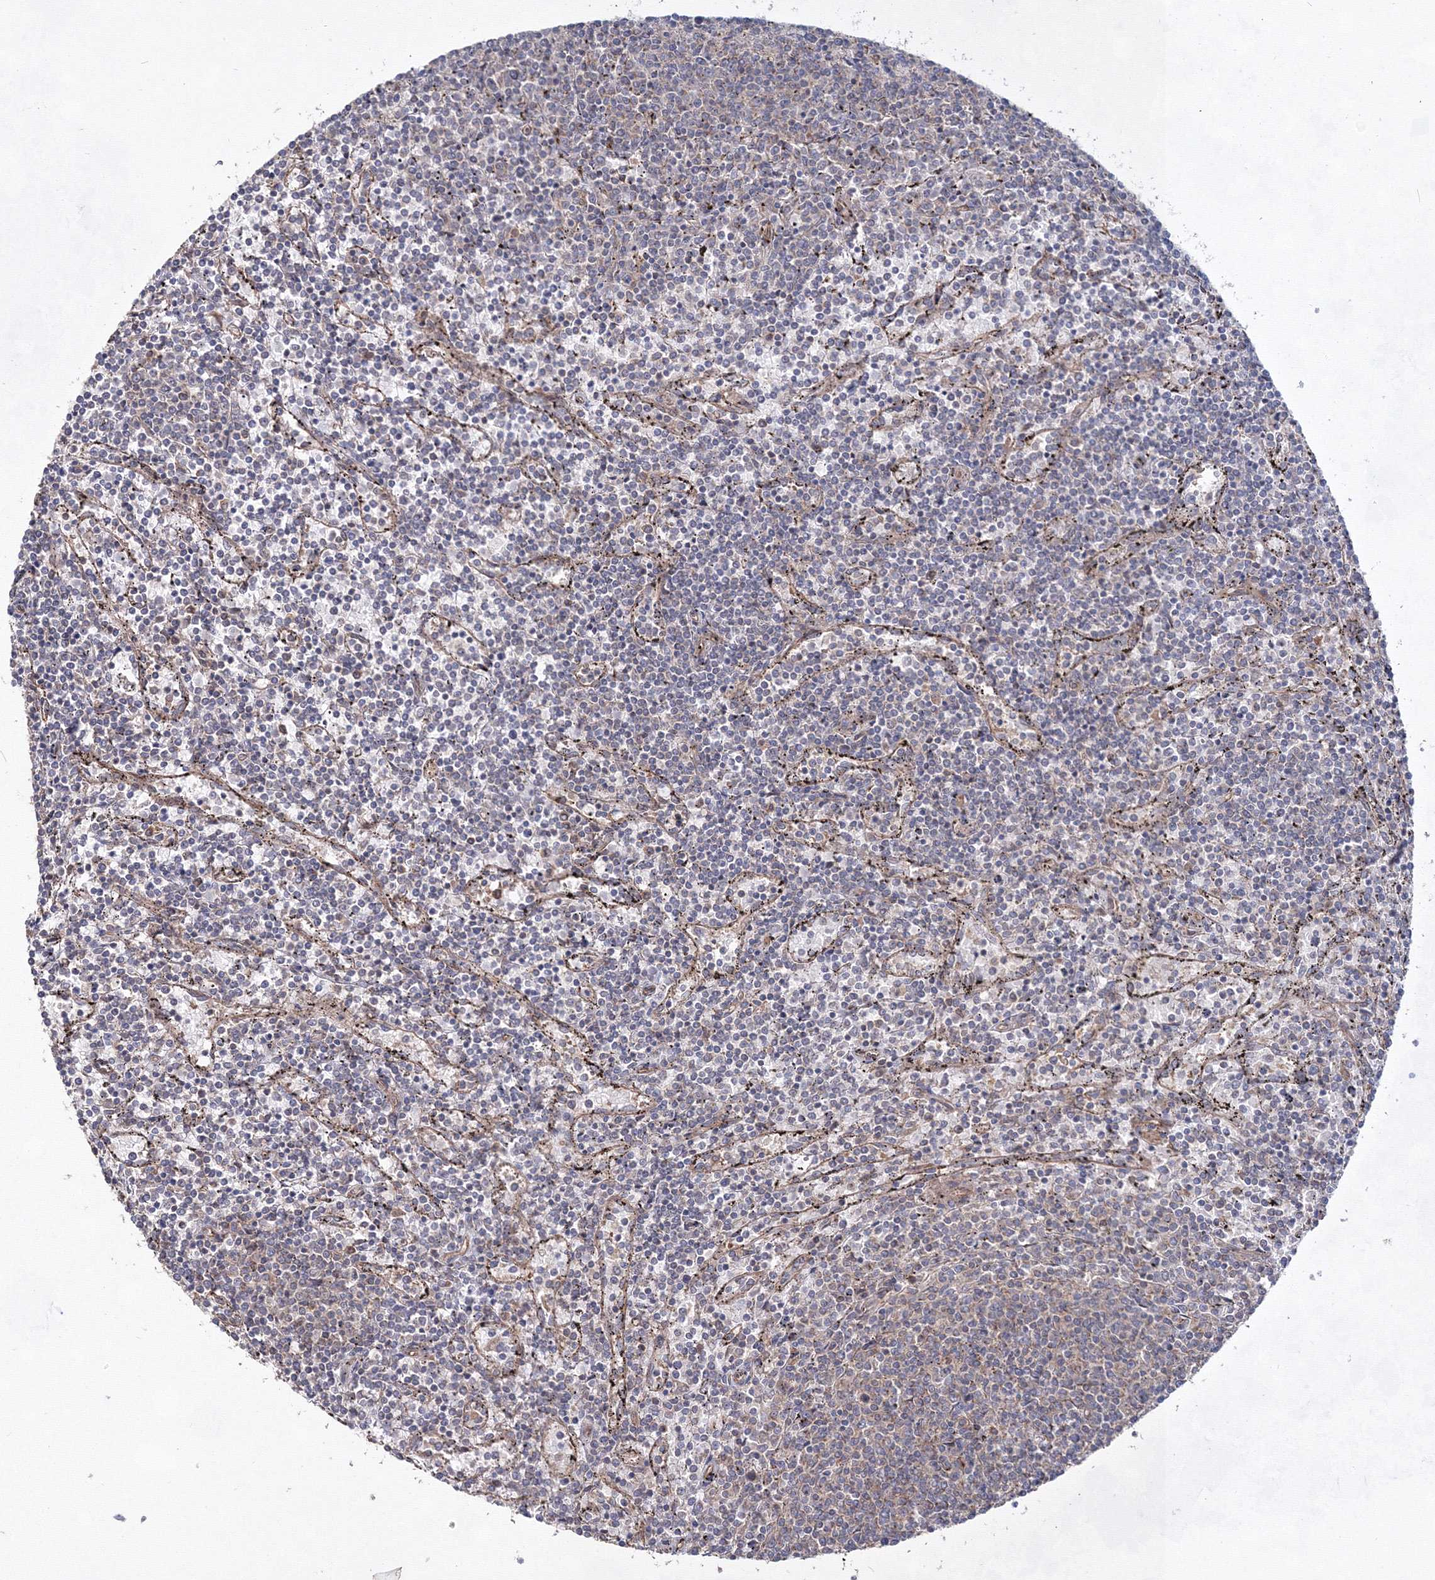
{"staining": {"intensity": "negative", "quantity": "none", "location": "none"}, "tissue": "lymphoma", "cell_type": "Tumor cells", "image_type": "cancer", "snomed": [{"axis": "morphology", "description": "Malignant lymphoma, non-Hodgkin's type, Low grade"}, {"axis": "topography", "description": "Spleen"}], "caption": "High power microscopy photomicrograph of an immunohistochemistry micrograph of lymphoma, revealing no significant expression in tumor cells. (DAB (3,3'-diaminobenzidine) immunohistochemistry (IHC) visualized using brightfield microscopy, high magnification).", "gene": "EXOC6", "patient": {"sex": "female", "age": 50}}